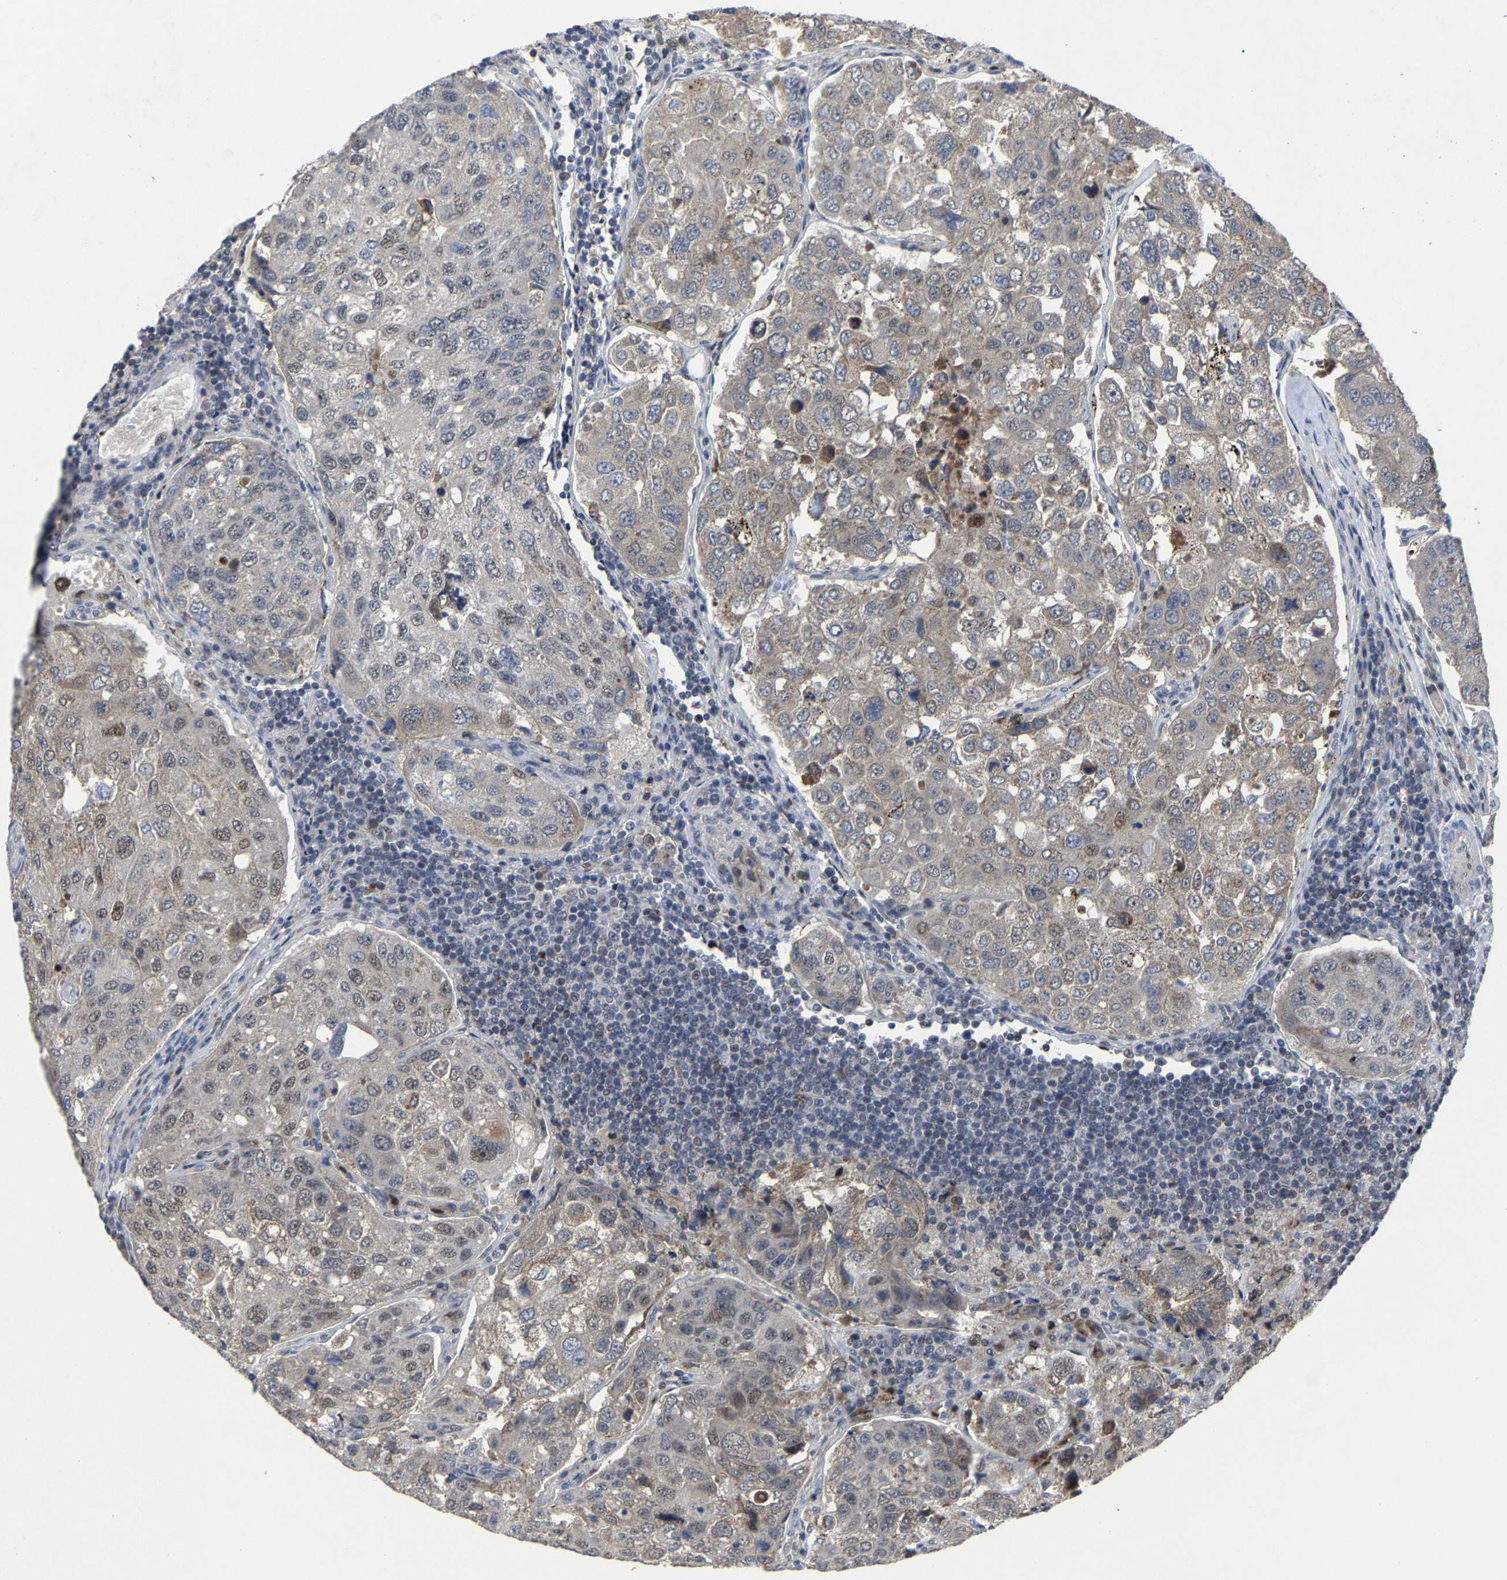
{"staining": {"intensity": "weak", "quantity": "<25%", "location": "cytoplasmic/membranous,nuclear"}, "tissue": "urothelial cancer", "cell_type": "Tumor cells", "image_type": "cancer", "snomed": [{"axis": "morphology", "description": "Urothelial carcinoma, High grade"}, {"axis": "topography", "description": "Lymph node"}, {"axis": "topography", "description": "Urinary bladder"}], "caption": "High power microscopy photomicrograph of an IHC image of urothelial cancer, revealing no significant staining in tumor cells. Brightfield microscopy of IHC stained with DAB (brown) and hematoxylin (blue), captured at high magnification.", "gene": "LSM8", "patient": {"sex": "male", "age": 51}}